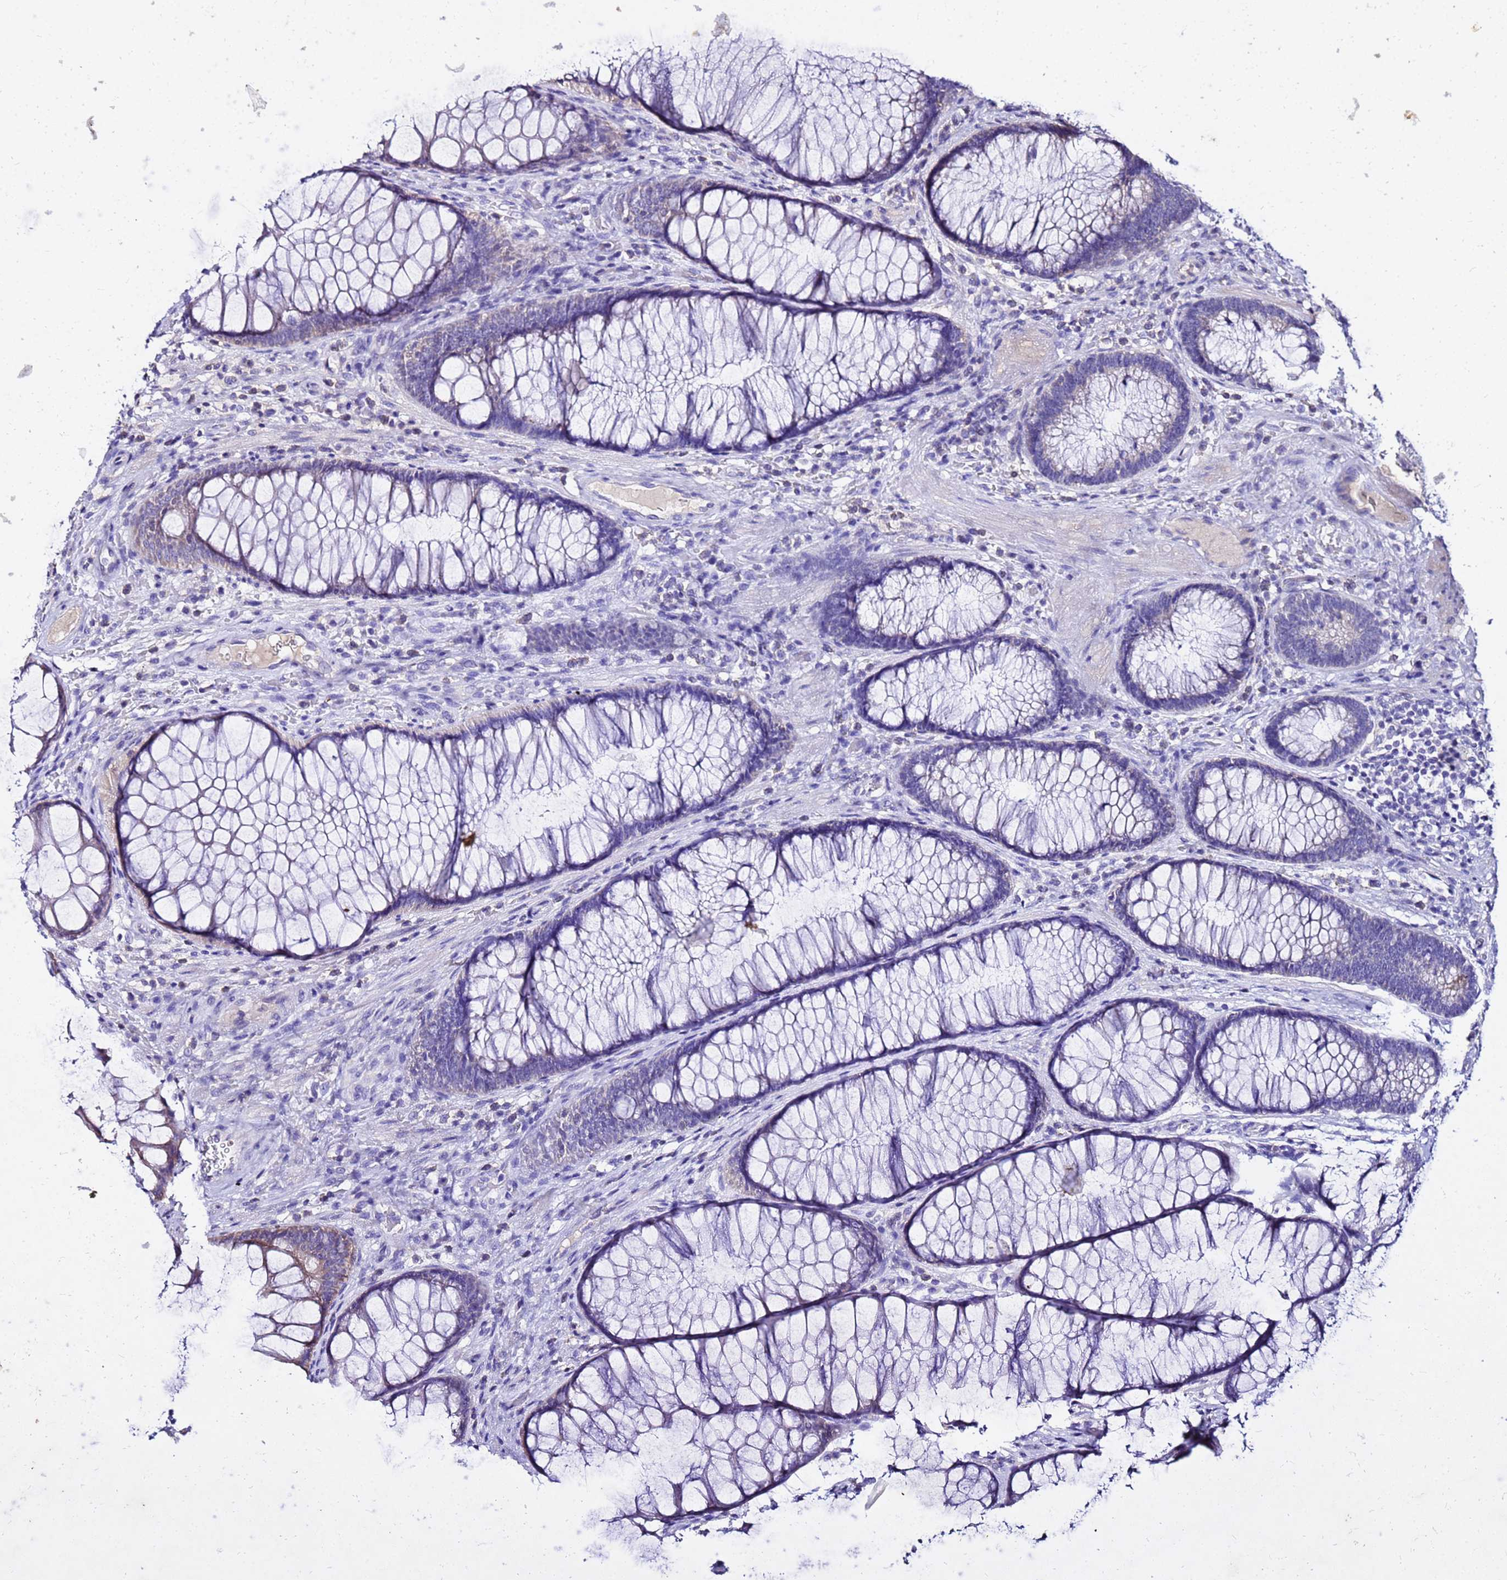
{"staining": {"intensity": "negative", "quantity": "none", "location": "none"}, "tissue": "colon", "cell_type": "Endothelial cells", "image_type": "normal", "snomed": [{"axis": "morphology", "description": "Normal tissue, NOS"}, {"axis": "topography", "description": "Colon"}], "caption": "Unremarkable colon was stained to show a protein in brown. There is no significant staining in endothelial cells. Brightfield microscopy of immunohistochemistry (IHC) stained with DAB (brown) and hematoxylin (blue), captured at high magnification.", "gene": "COX14", "patient": {"sex": "female", "age": 82}}